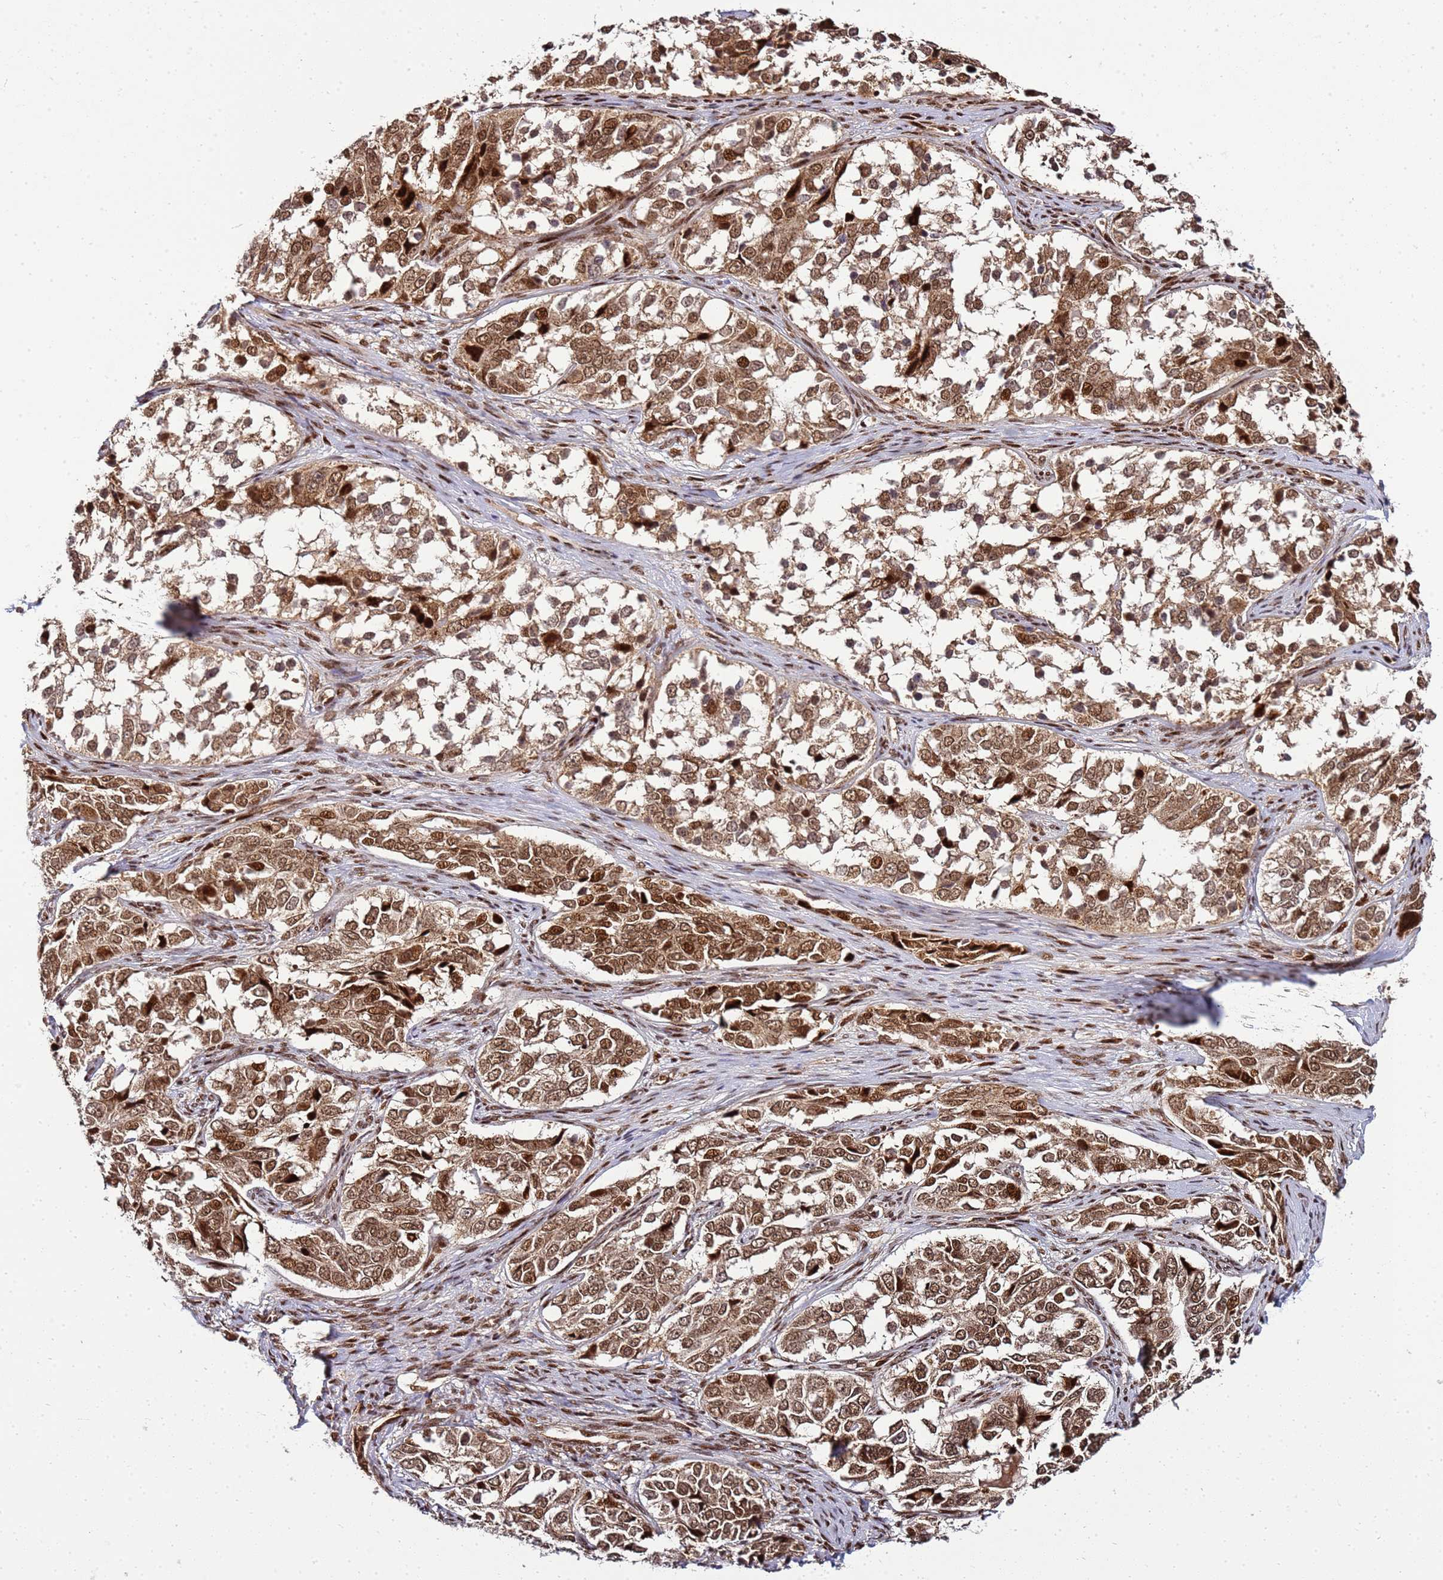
{"staining": {"intensity": "strong", "quantity": ">75%", "location": "cytoplasmic/membranous,nuclear"}, "tissue": "ovarian cancer", "cell_type": "Tumor cells", "image_type": "cancer", "snomed": [{"axis": "morphology", "description": "Carcinoma, endometroid"}, {"axis": "topography", "description": "Ovary"}], "caption": "This micrograph exhibits immunohistochemistry (IHC) staining of ovarian cancer, with high strong cytoplasmic/membranous and nuclear positivity in about >75% of tumor cells.", "gene": "PEX14", "patient": {"sex": "female", "age": 51}}